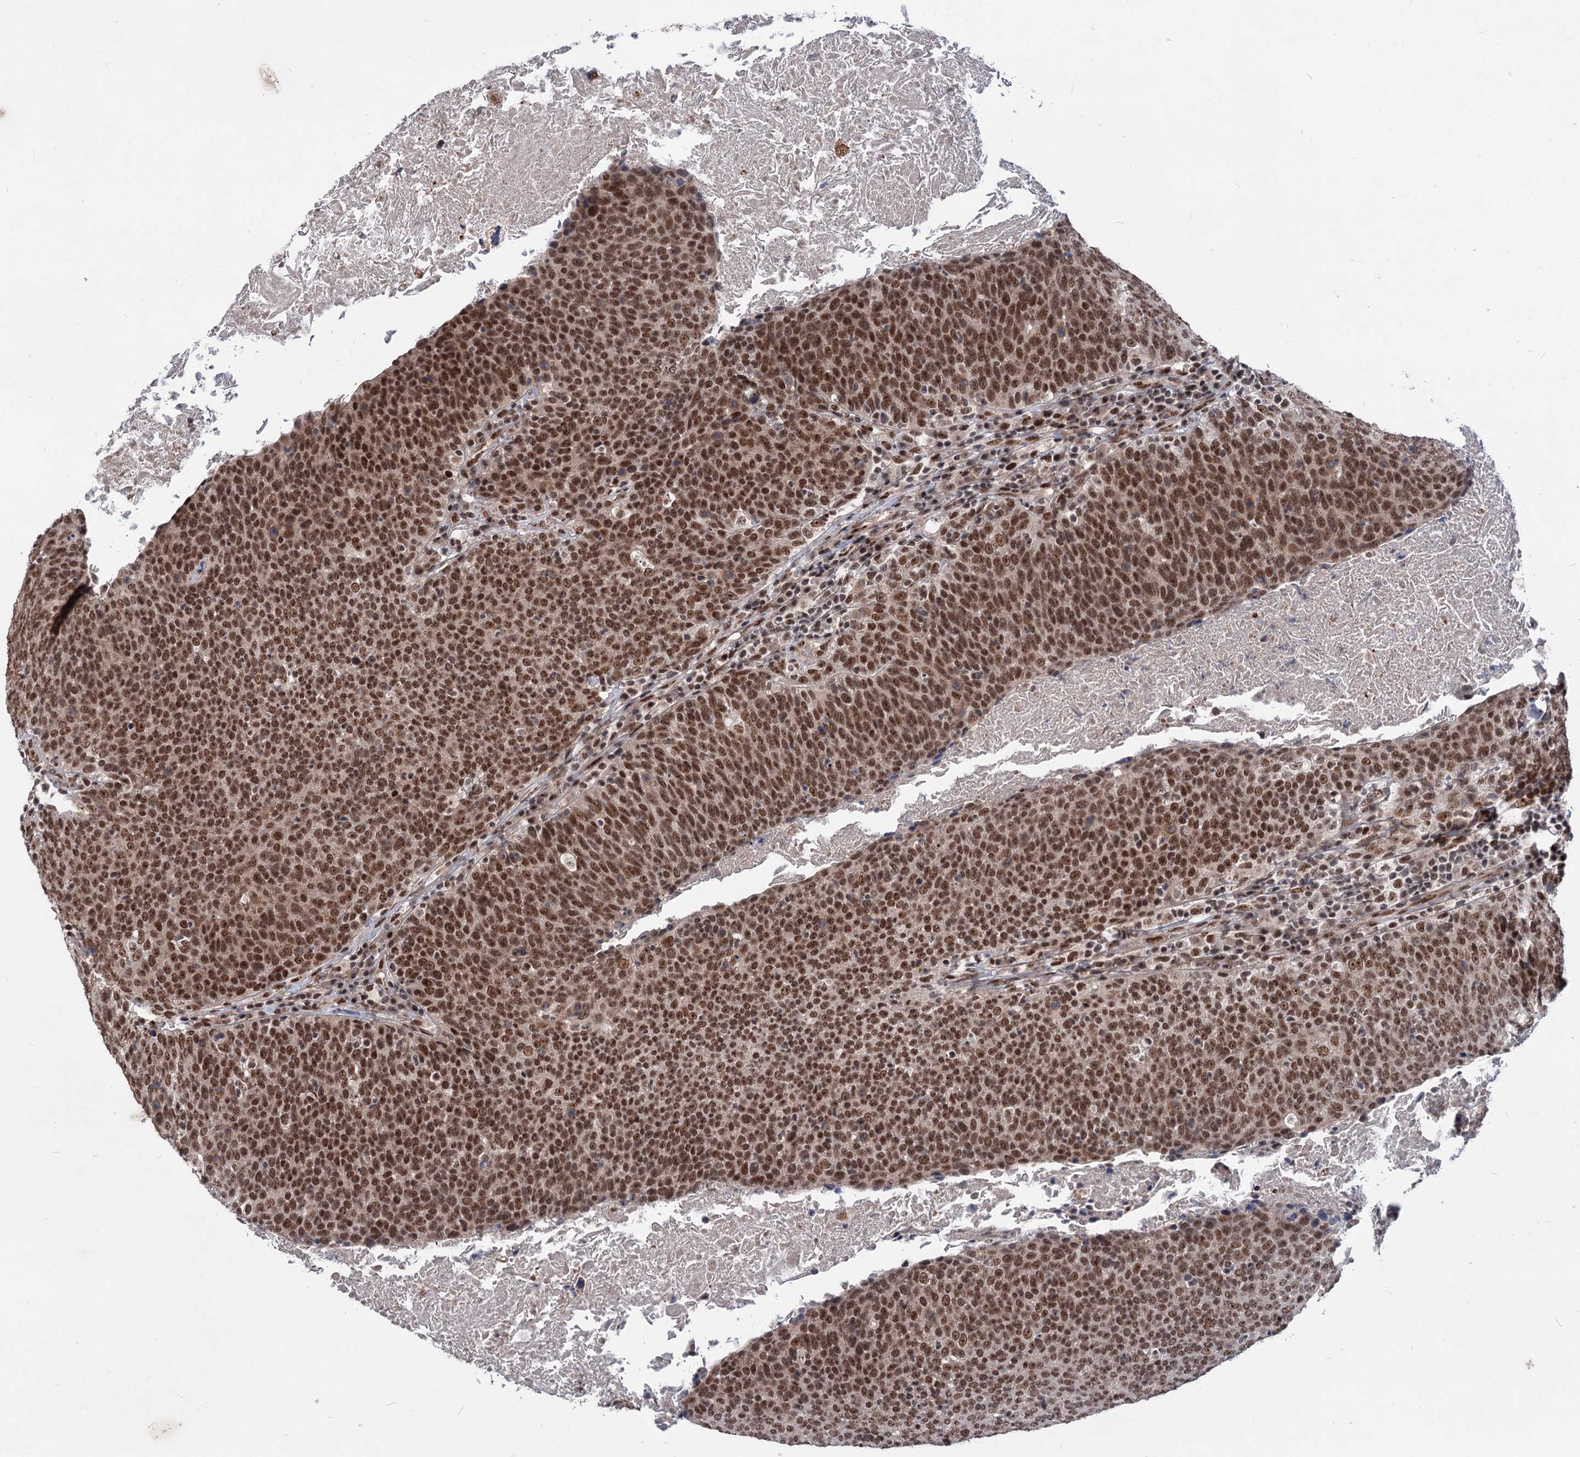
{"staining": {"intensity": "strong", "quantity": ">75%", "location": "nuclear"}, "tissue": "head and neck cancer", "cell_type": "Tumor cells", "image_type": "cancer", "snomed": [{"axis": "morphology", "description": "Squamous cell carcinoma, NOS"}, {"axis": "morphology", "description": "Squamous cell carcinoma, metastatic, NOS"}, {"axis": "topography", "description": "Lymph node"}, {"axis": "topography", "description": "Head-Neck"}], "caption": "Immunohistochemistry image of neoplastic tissue: metastatic squamous cell carcinoma (head and neck) stained using immunohistochemistry (IHC) exhibits high levels of strong protein expression localized specifically in the nuclear of tumor cells, appearing as a nuclear brown color.", "gene": "MAML1", "patient": {"sex": "male", "age": 62}}